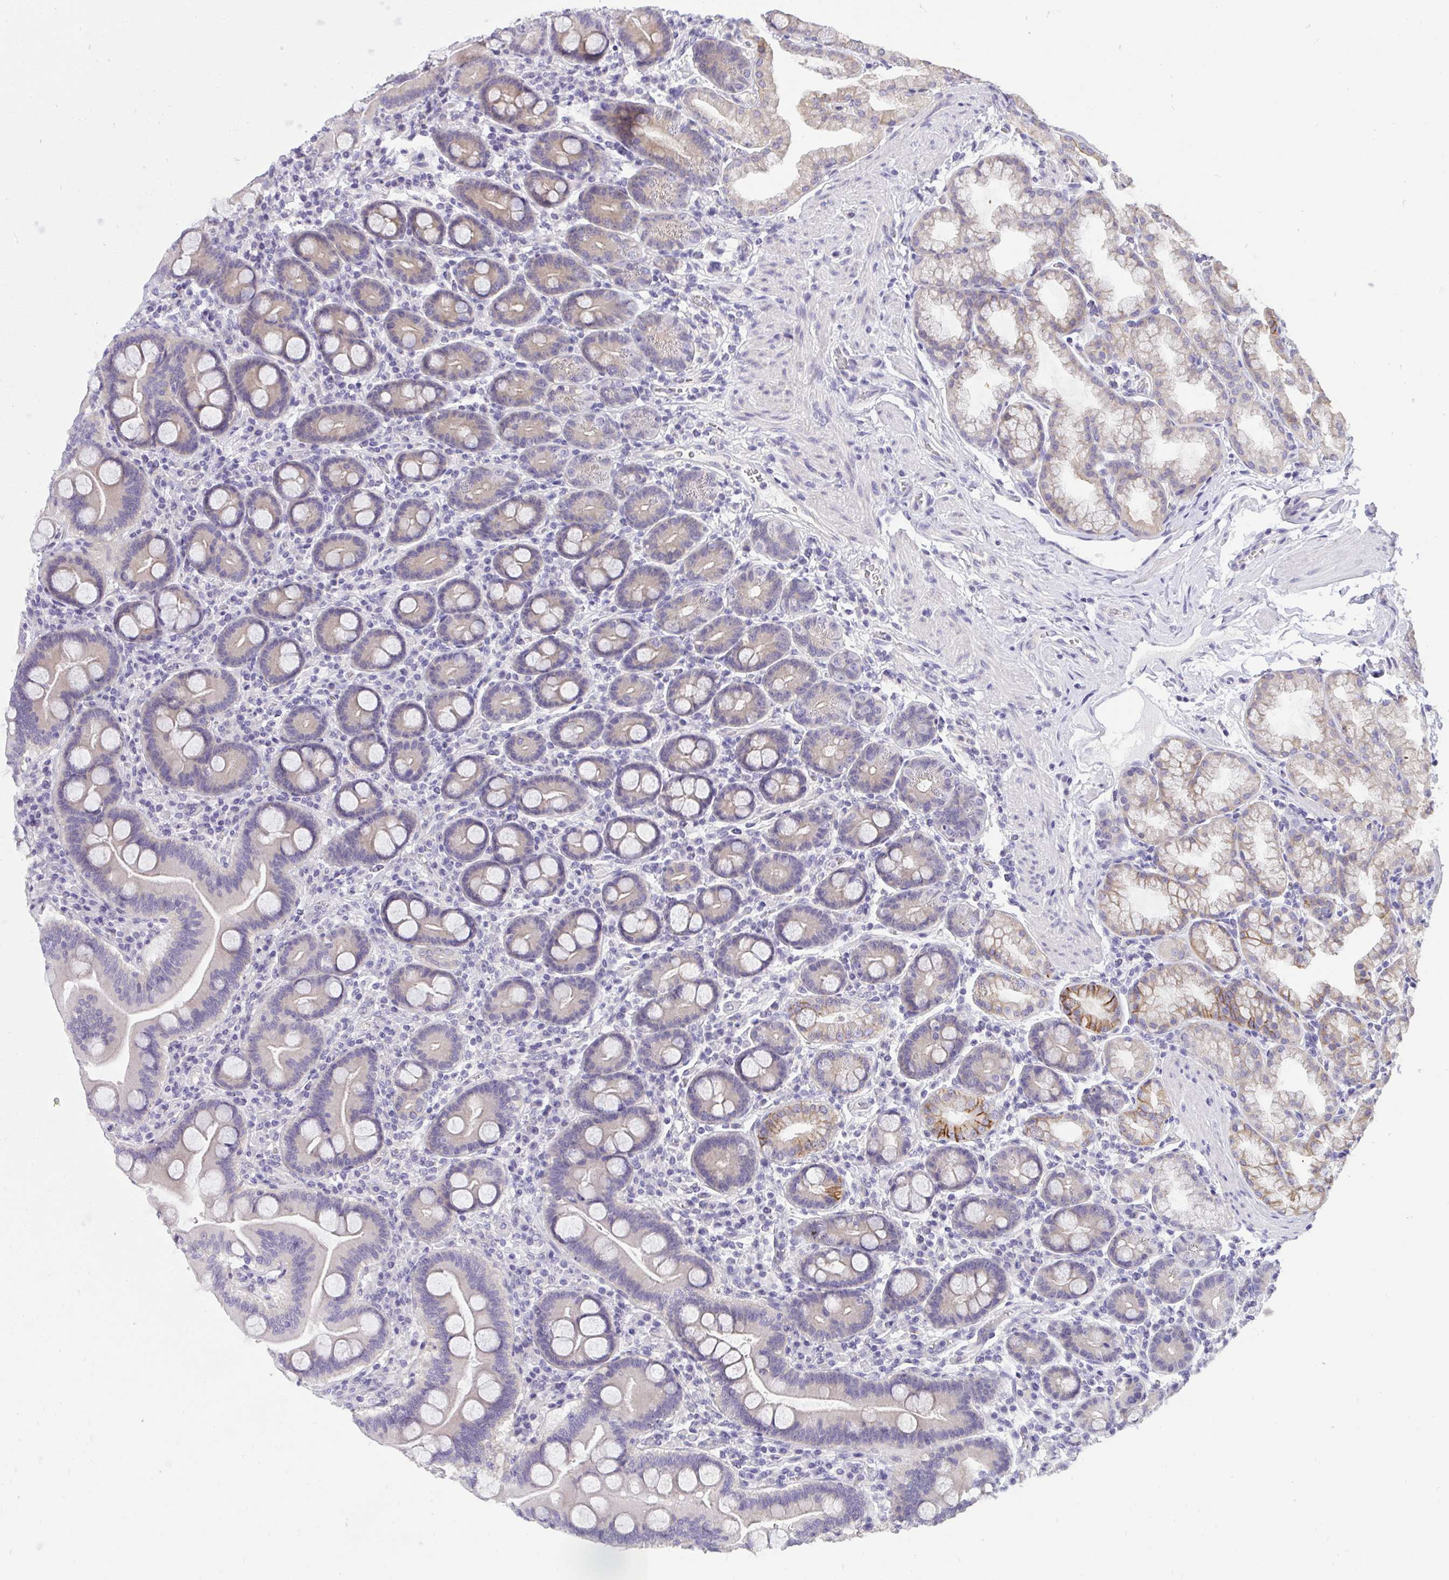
{"staining": {"intensity": "moderate", "quantity": "<25%", "location": "cytoplasmic/membranous"}, "tissue": "duodenum", "cell_type": "Glandular cells", "image_type": "normal", "snomed": [{"axis": "morphology", "description": "Normal tissue, NOS"}, {"axis": "topography", "description": "Duodenum"}], "caption": "The immunohistochemical stain shows moderate cytoplasmic/membranous staining in glandular cells of unremarkable duodenum.", "gene": "VGLL3", "patient": {"sex": "male", "age": 59}}